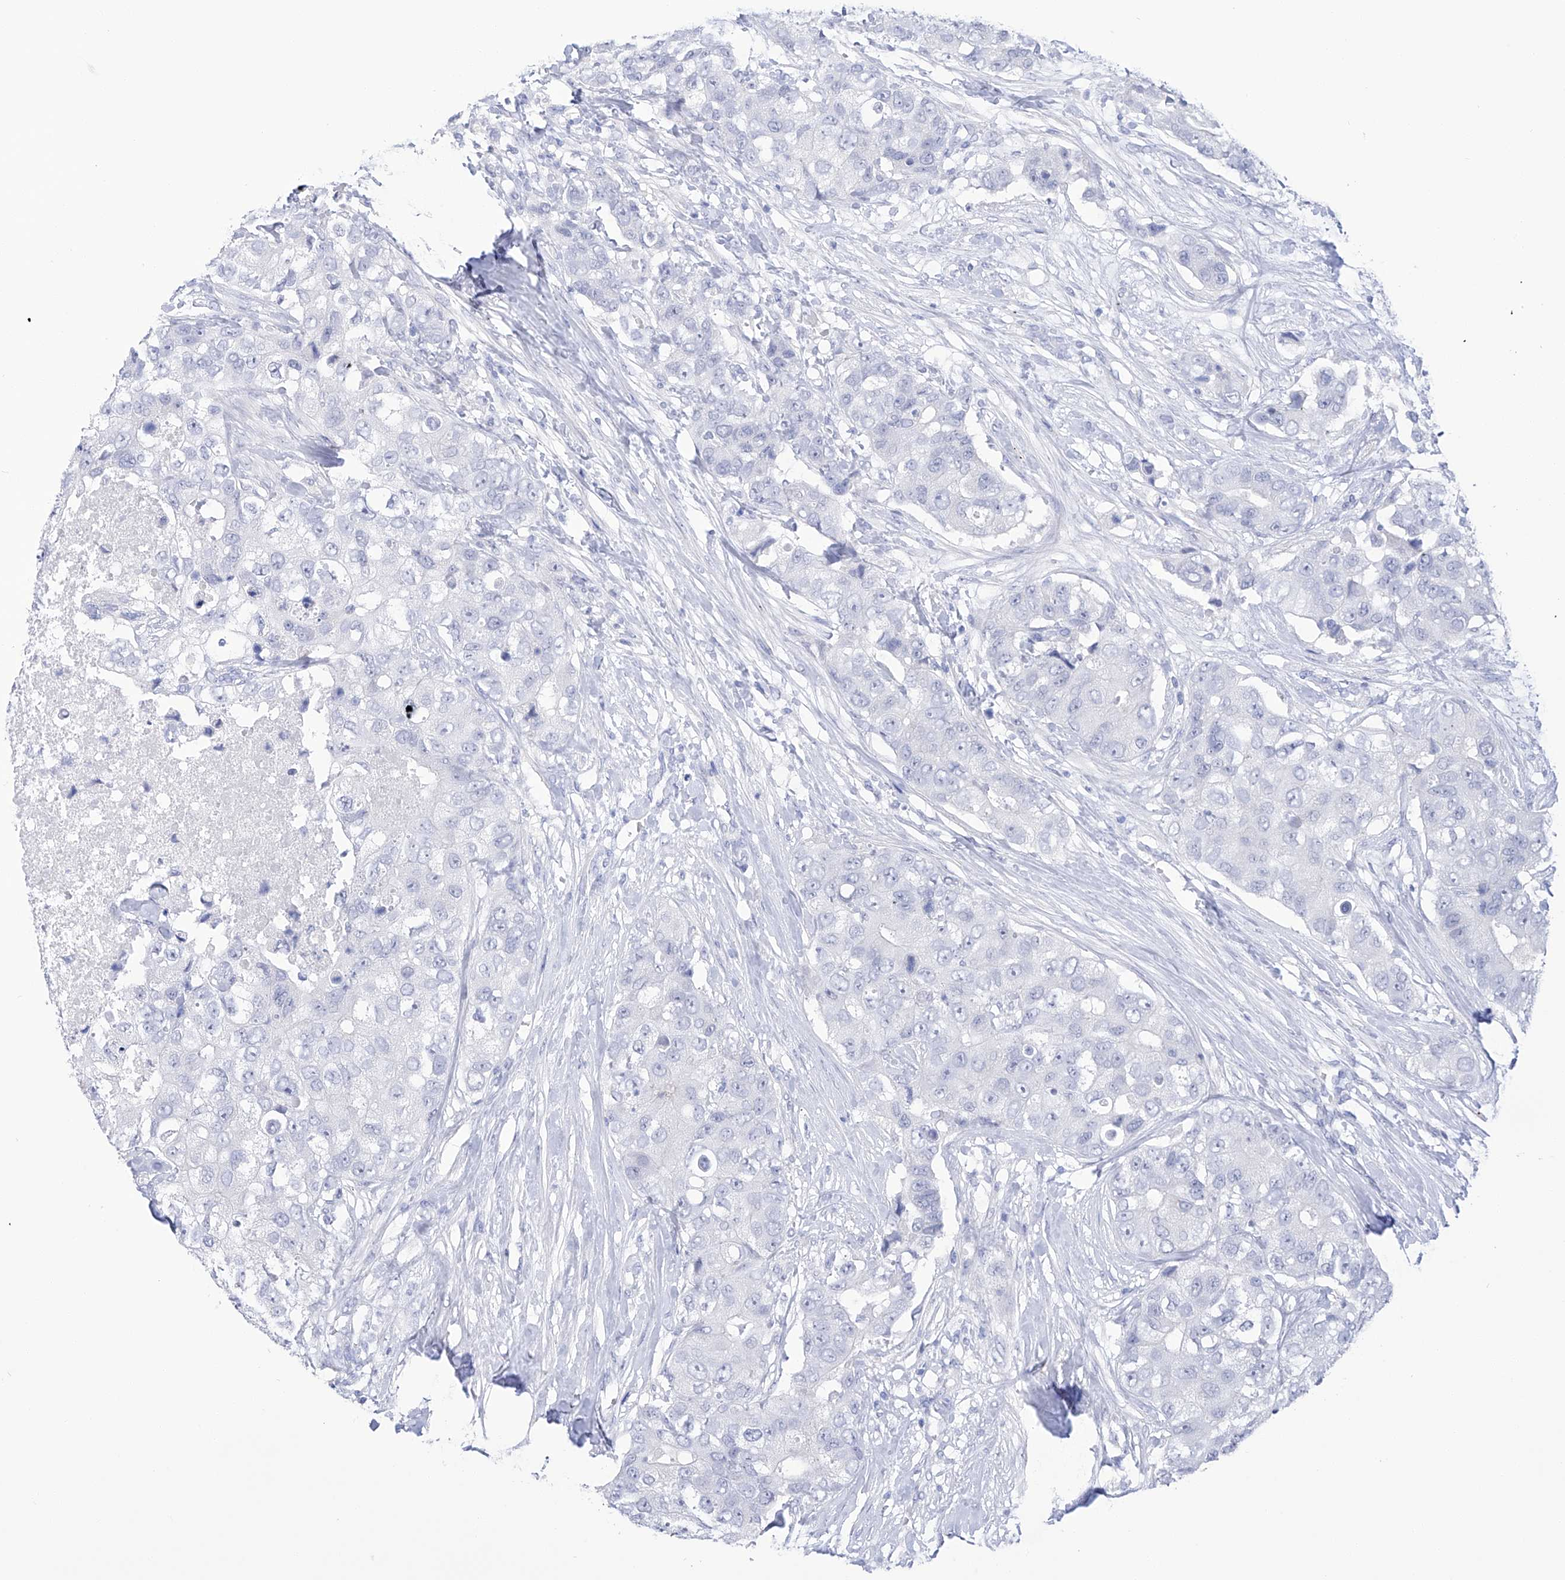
{"staining": {"intensity": "negative", "quantity": "none", "location": "none"}, "tissue": "breast cancer", "cell_type": "Tumor cells", "image_type": "cancer", "snomed": [{"axis": "morphology", "description": "Duct carcinoma"}, {"axis": "topography", "description": "Breast"}], "caption": "Immunohistochemistry micrograph of human intraductal carcinoma (breast) stained for a protein (brown), which reveals no expression in tumor cells.", "gene": "FLG", "patient": {"sex": "female", "age": 62}}